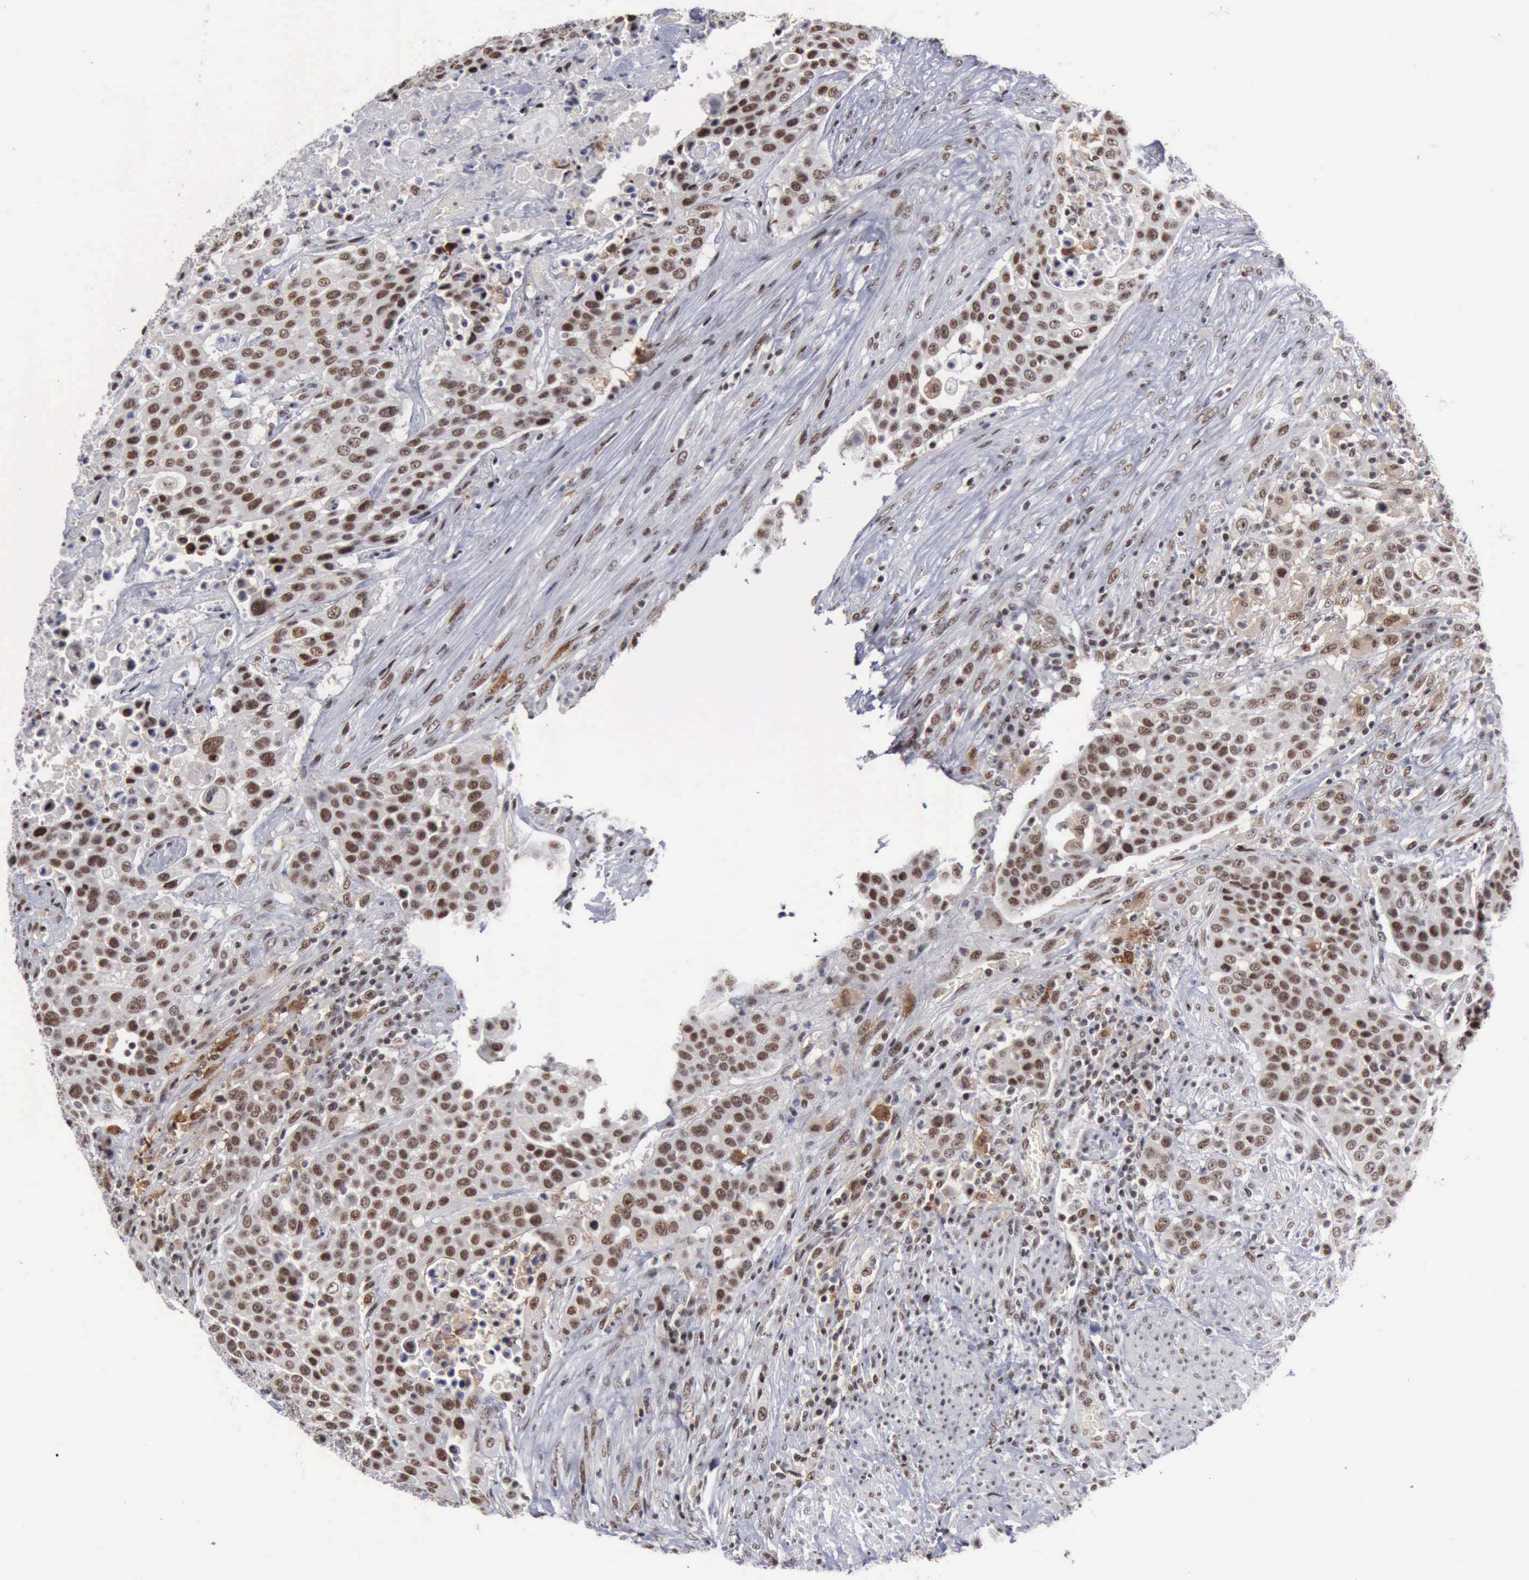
{"staining": {"intensity": "strong", "quantity": "25%-75%", "location": "nuclear"}, "tissue": "urothelial cancer", "cell_type": "Tumor cells", "image_type": "cancer", "snomed": [{"axis": "morphology", "description": "Urothelial carcinoma, High grade"}, {"axis": "topography", "description": "Urinary bladder"}], "caption": "Strong nuclear expression is seen in about 25%-75% of tumor cells in urothelial carcinoma (high-grade). The protein is shown in brown color, while the nuclei are stained blue.", "gene": "KIAA0586", "patient": {"sex": "male", "age": 74}}